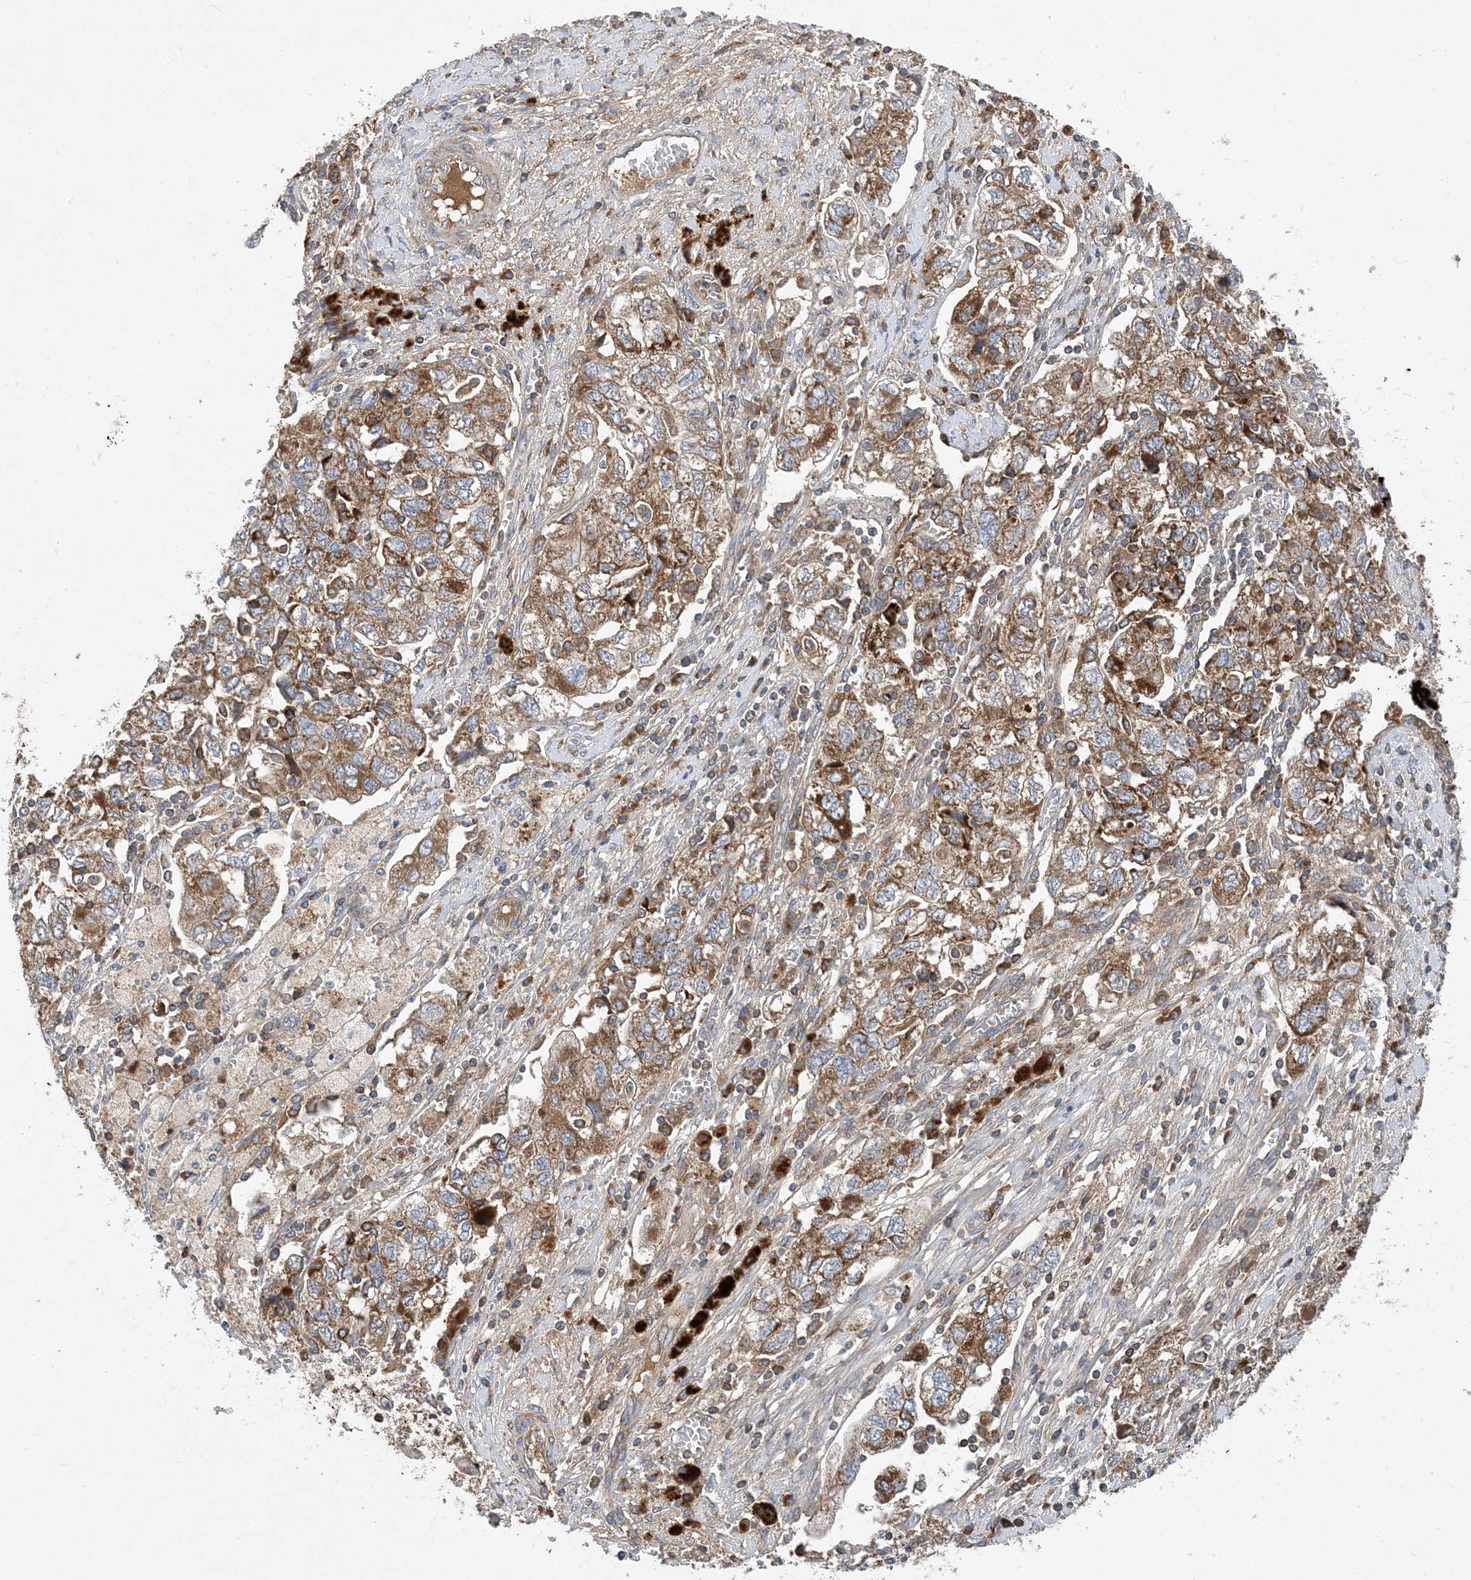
{"staining": {"intensity": "moderate", "quantity": ">75%", "location": "cytoplasmic/membranous"}, "tissue": "ovarian cancer", "cell_type": "Tumor cells", "image_type": "cancer", "snomed": [{"axis": "morphology", "description": "Carcinoma, NOS"}, {"axis": "morphology", "description": "Cystadenocarcinoma, serous, NOS"}, {"axis": "topography", "description": "Ovary"}], "caption": "A micrograph of ovarian cancer (serous cystadenocarcinoma) stained for a protein demonstrates moderate cytoplasmic/membranous brown staining in tumor cells.", "gene": "STK19", "patient": {"sex": "female", "age": 69}}